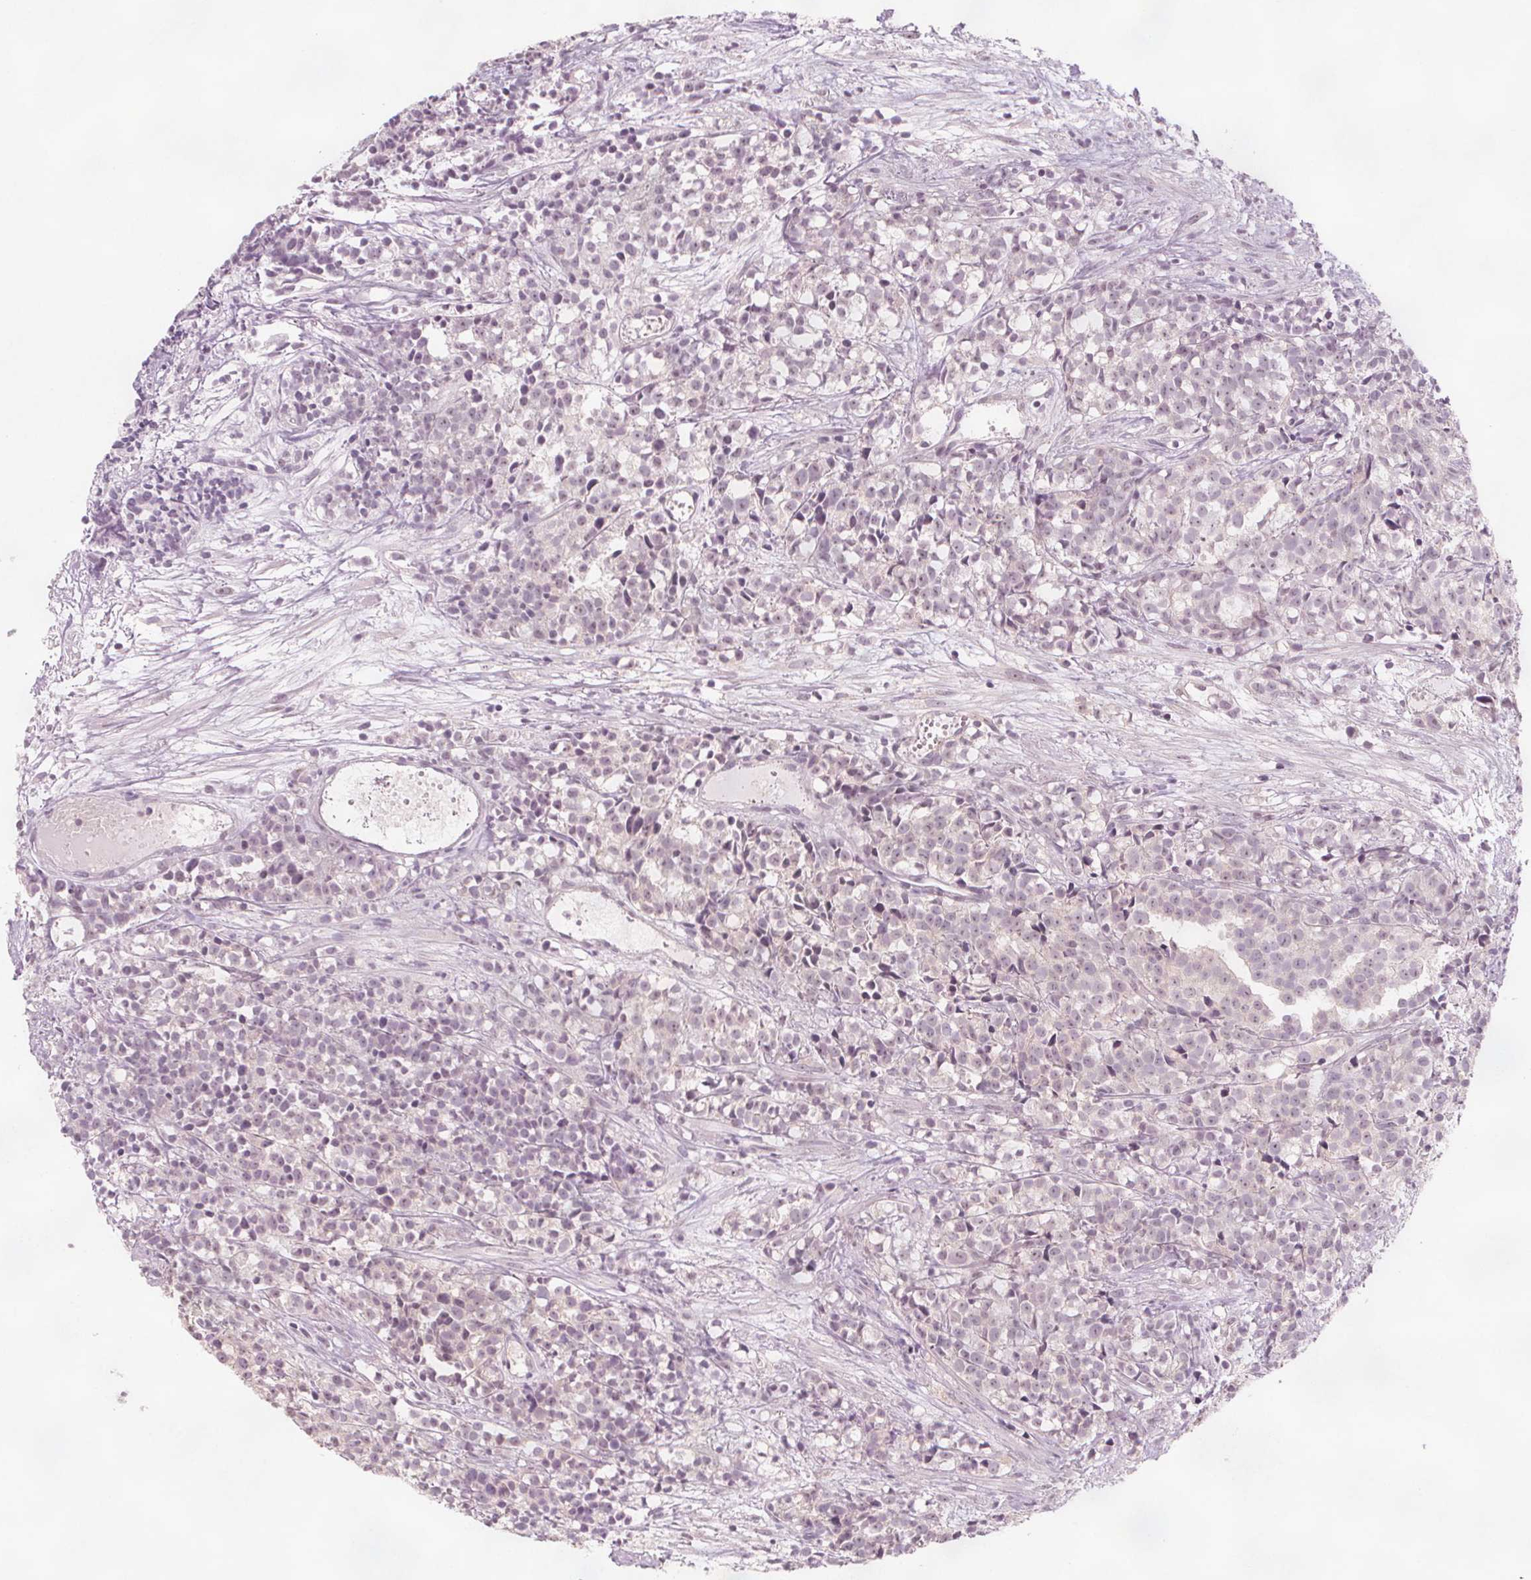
{"staining": {"intensity": "negative", "quantity": "none", "location": "none"}, "tissue": "prostate cancer", "cell_type": "Tumor cells", "image_type": "cancer", "snomed": [{"axis": "morphology", "description": "Adenocarcinoma, High grade"}, {"axis": "topography", "description": "Prostate"}], "caption": "IHC histopathology image of neoplastic tissue: human prostate adenocarcinoma (high-grade) stained with DAB reveals no significant protein positivity in tumor cells.", "gene": "C1orf167", "patient": {"sex": "male", "age": 58}}